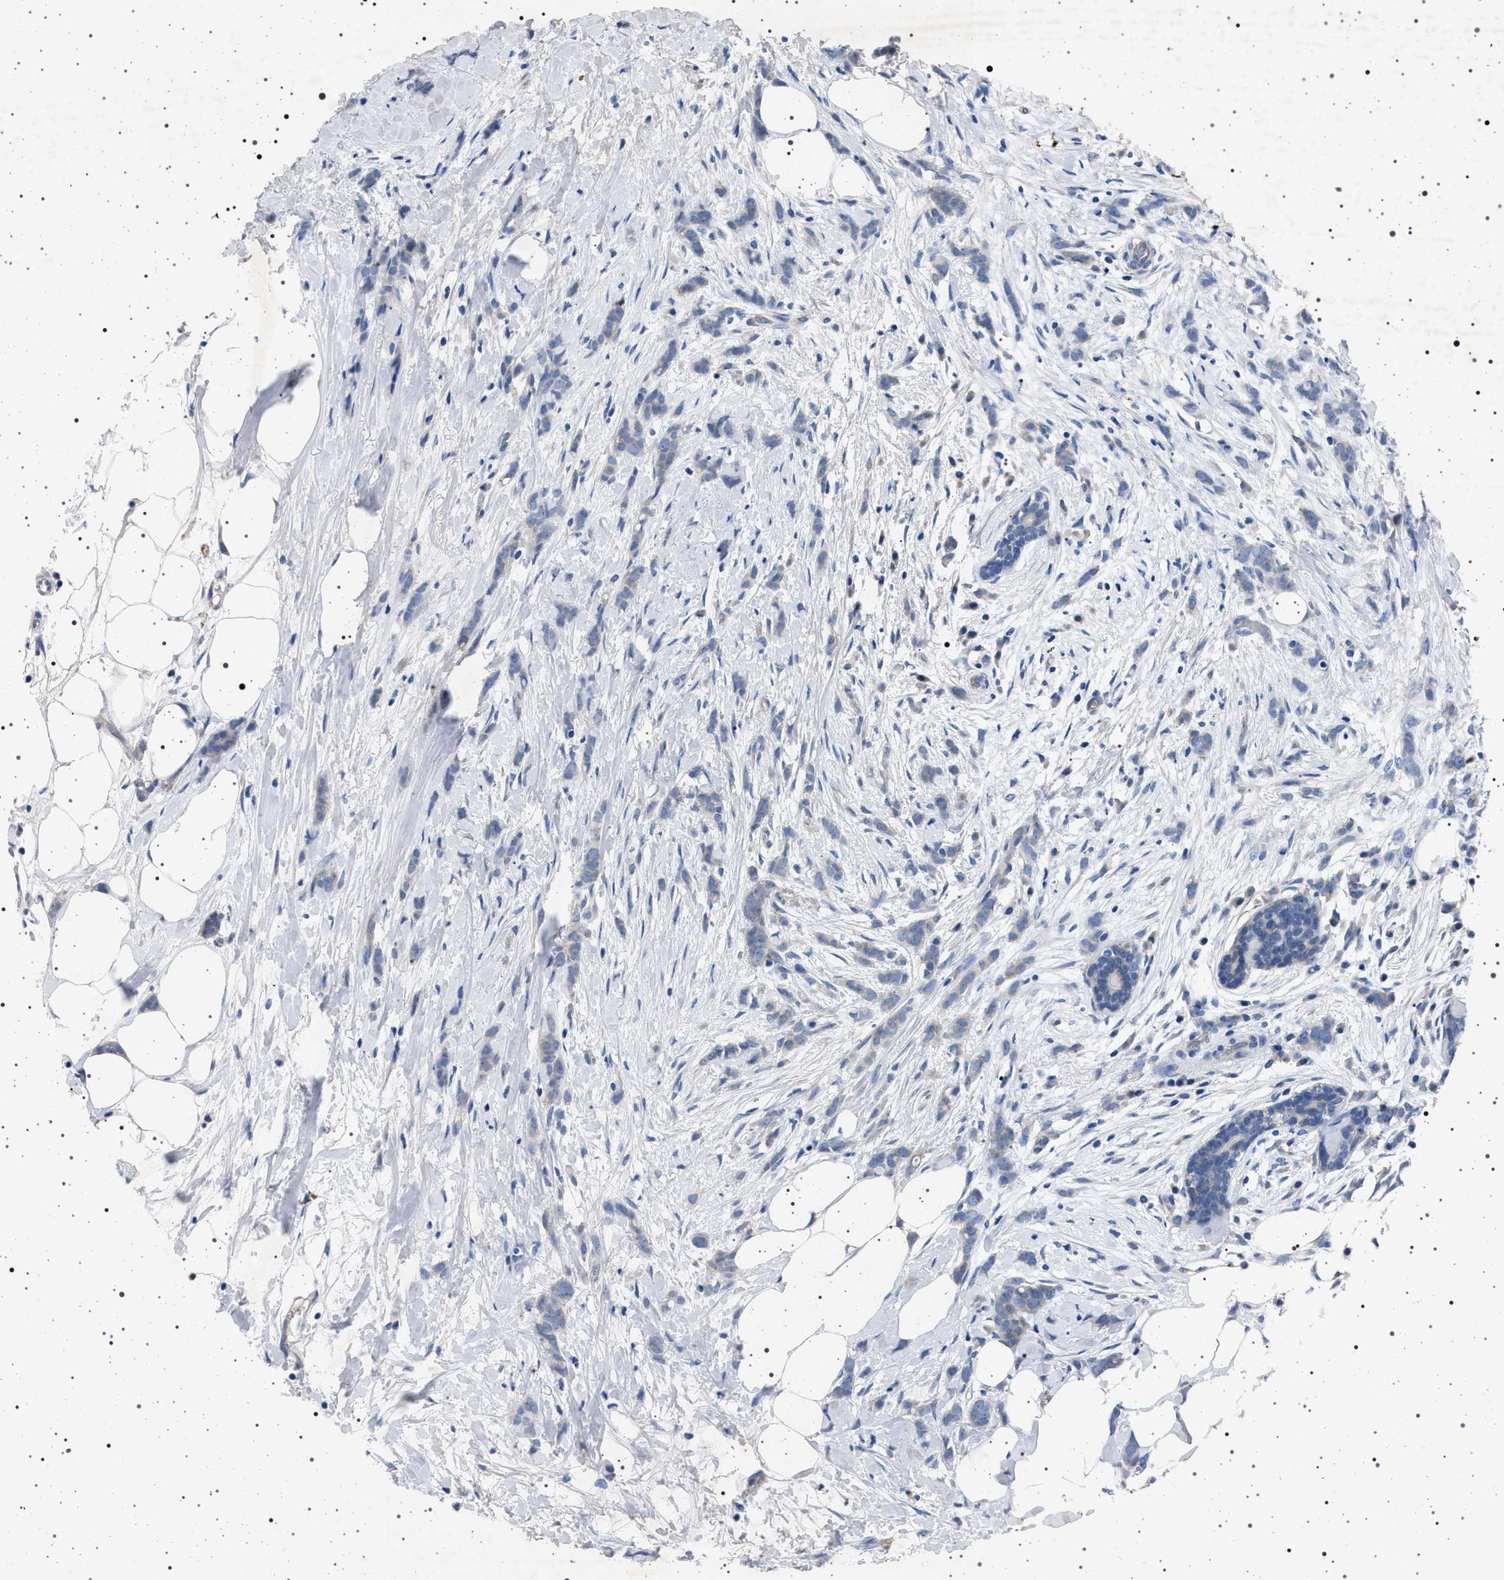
{"staining": {"intensity": "negative", "quantity": "none", "location": "none"}, "tissue": "breast cancer", "cell_type": "Tumor cells", "image_type": "cancer", "snomed": [{"axis": "morphology", "description": "Lobular carcinoma, in situ"}, {"axis": "morphology", "description": "Lobular carcinoma"}, {"axis": "topography", "description": "Breast"}], "caption": "Tumor cells show no significant expression in breast cancer.", "gene": "NAT9", "patient": {"sex": "female", "age": 41}}